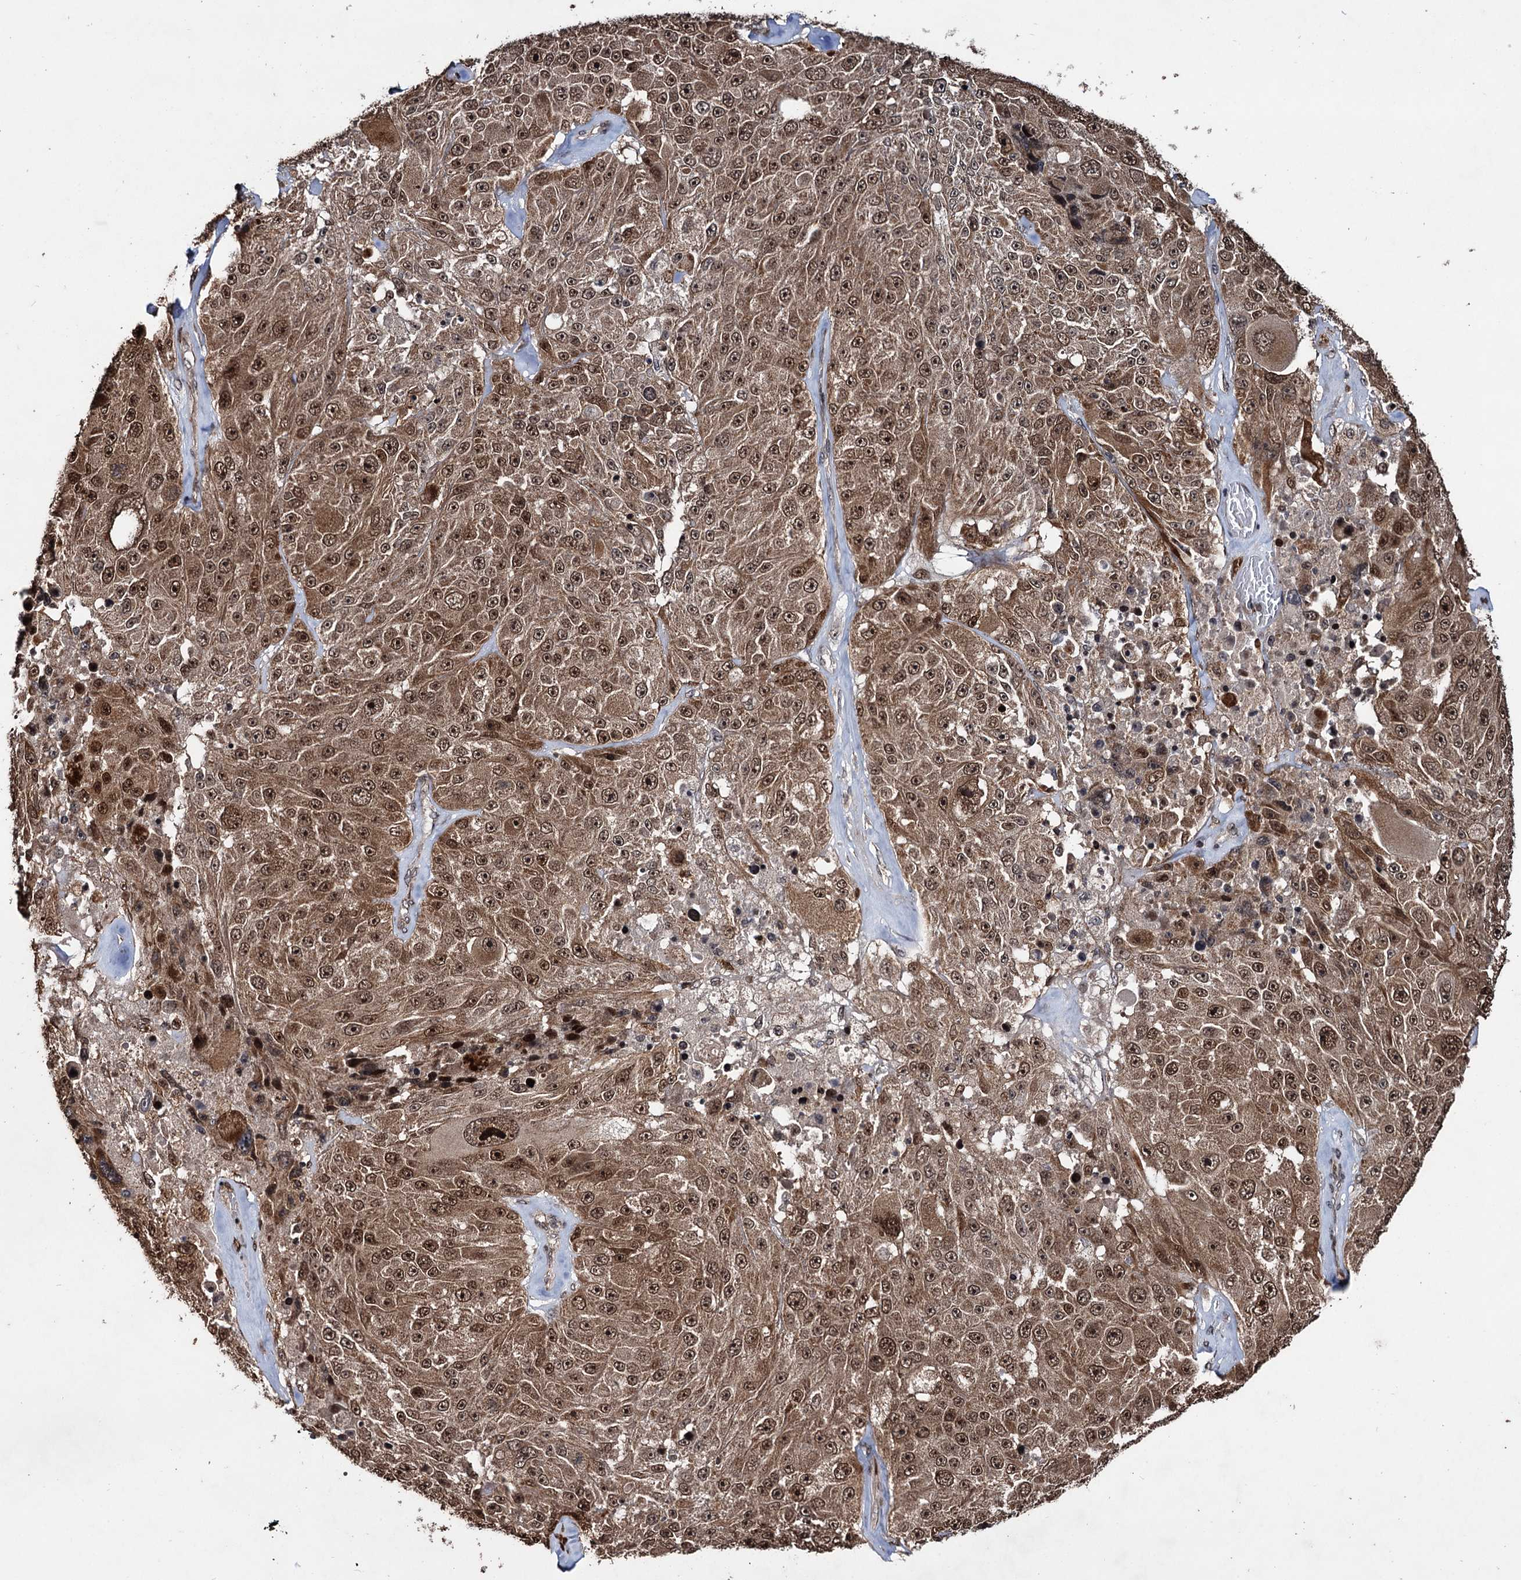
{"staining": {"intensity": "strong", "quantity": ">75%", "location": "cytoplasmic/membranous,nuclear"}, "tissue": "melanoma", "cell_type": "Tumor cells", "image_type": "cancer", "snomed": [{"axis": "morphology", "description": "Malignant melanoma, Metastatic site"}, {"axis": "topography", "description": "Lymph node"}], "caption": "Immunohistochemistry (IHC) of melanoma displays high levels of strong cytoplasmic/membranous and nuclear expression in about >75% of tumor cells. The staining was performed using DAB, with brown indicating positive protein expression. Nuclei are stained blue with hematoxylin.", "gene": "EYA4", "patient": {"sex": "male", "age": 62}}